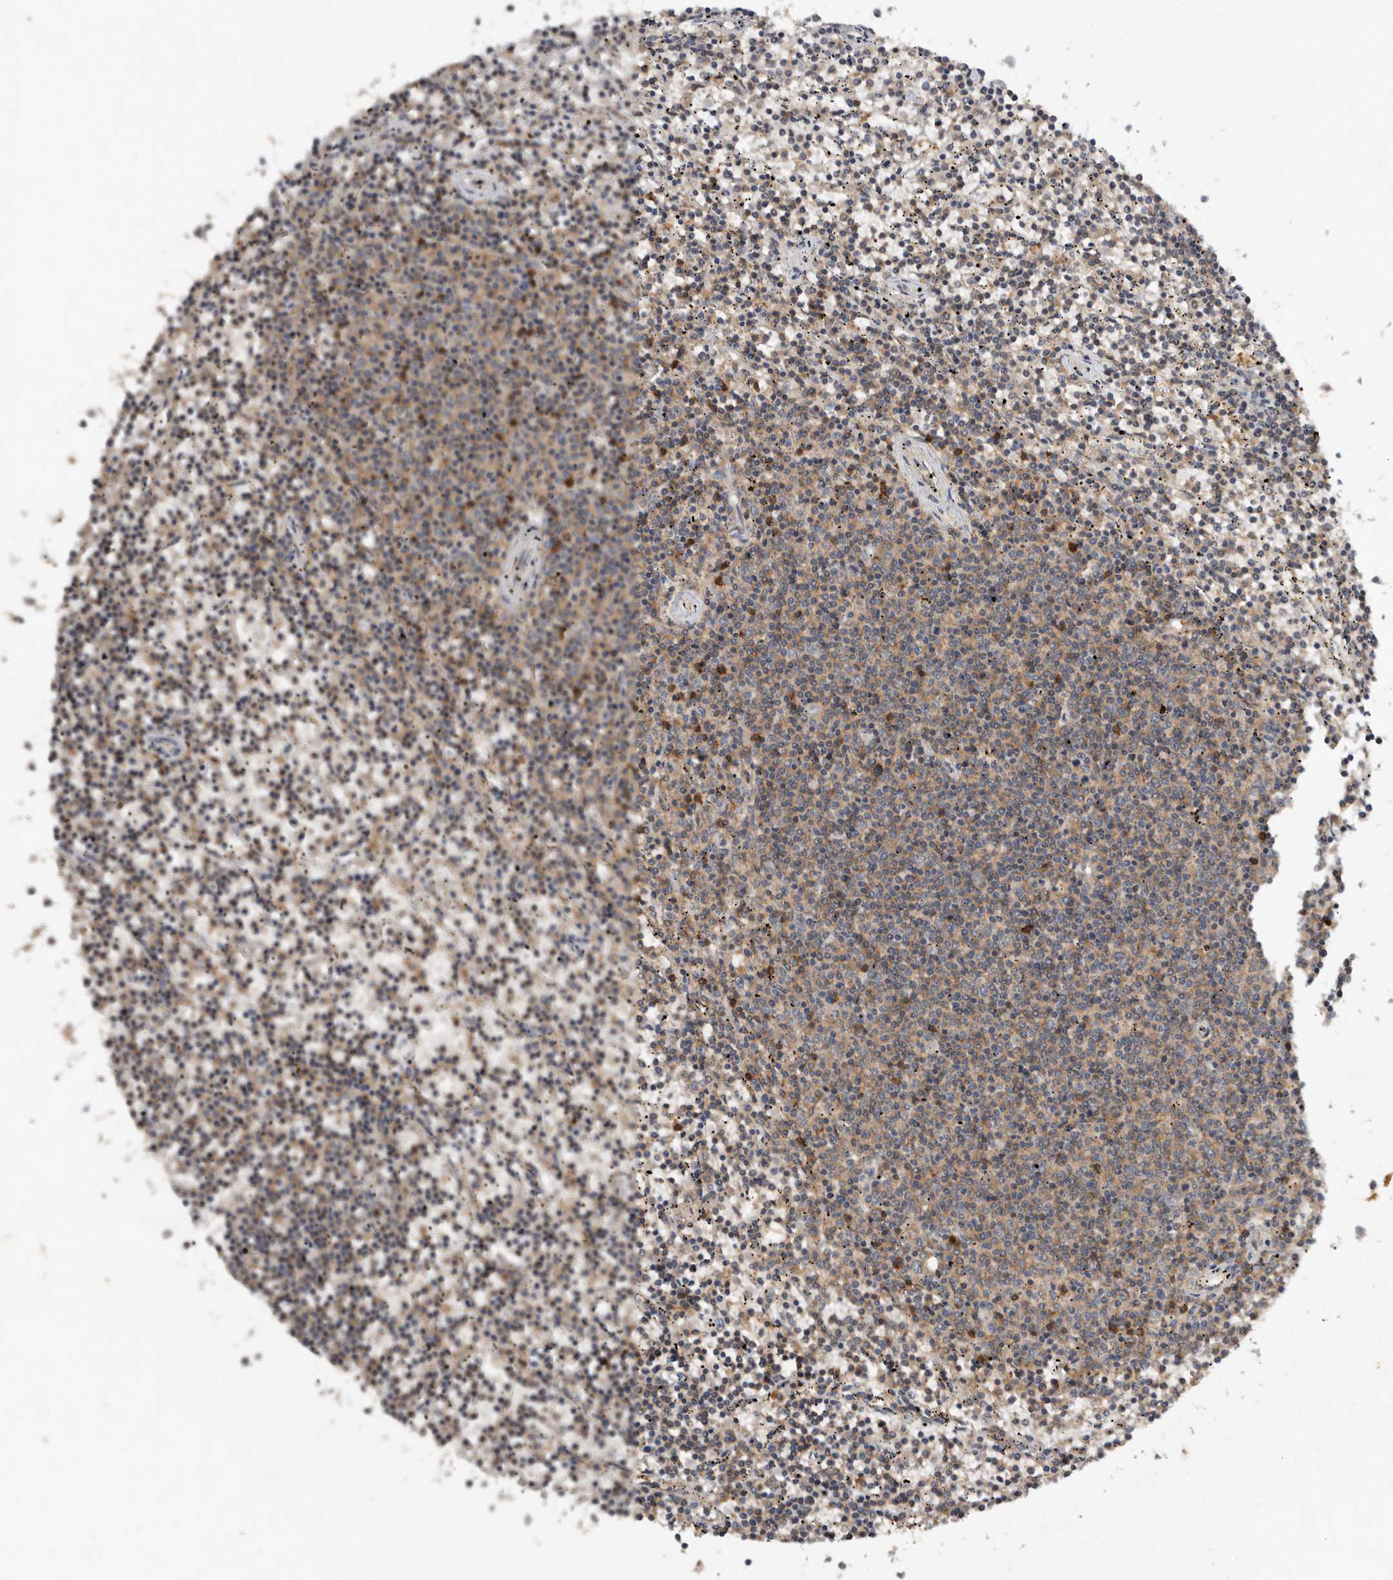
{"staining": {"intensity": "weak", "quantity": "25%-75%", "location": "cytoplasmic/membranous"}, "tissue": "lymphoma", "cell_type": "Tumor cells", "image_type": "cancer", "snomed": [{"axis": "morphology", "description": "Malignant lymphoma, non-Hodgkin's type, Low grade"}, {"axis": "topography", "description": "Spleen"}], "caption": "About 25%-75% of tumor cells in human lymphoma display weak cytoplasmic/membranous protein expression as visualized by brown immunohistochemical staining.", "gene": "EDEM1", "patient": {"sex": "female", "age": 50}}